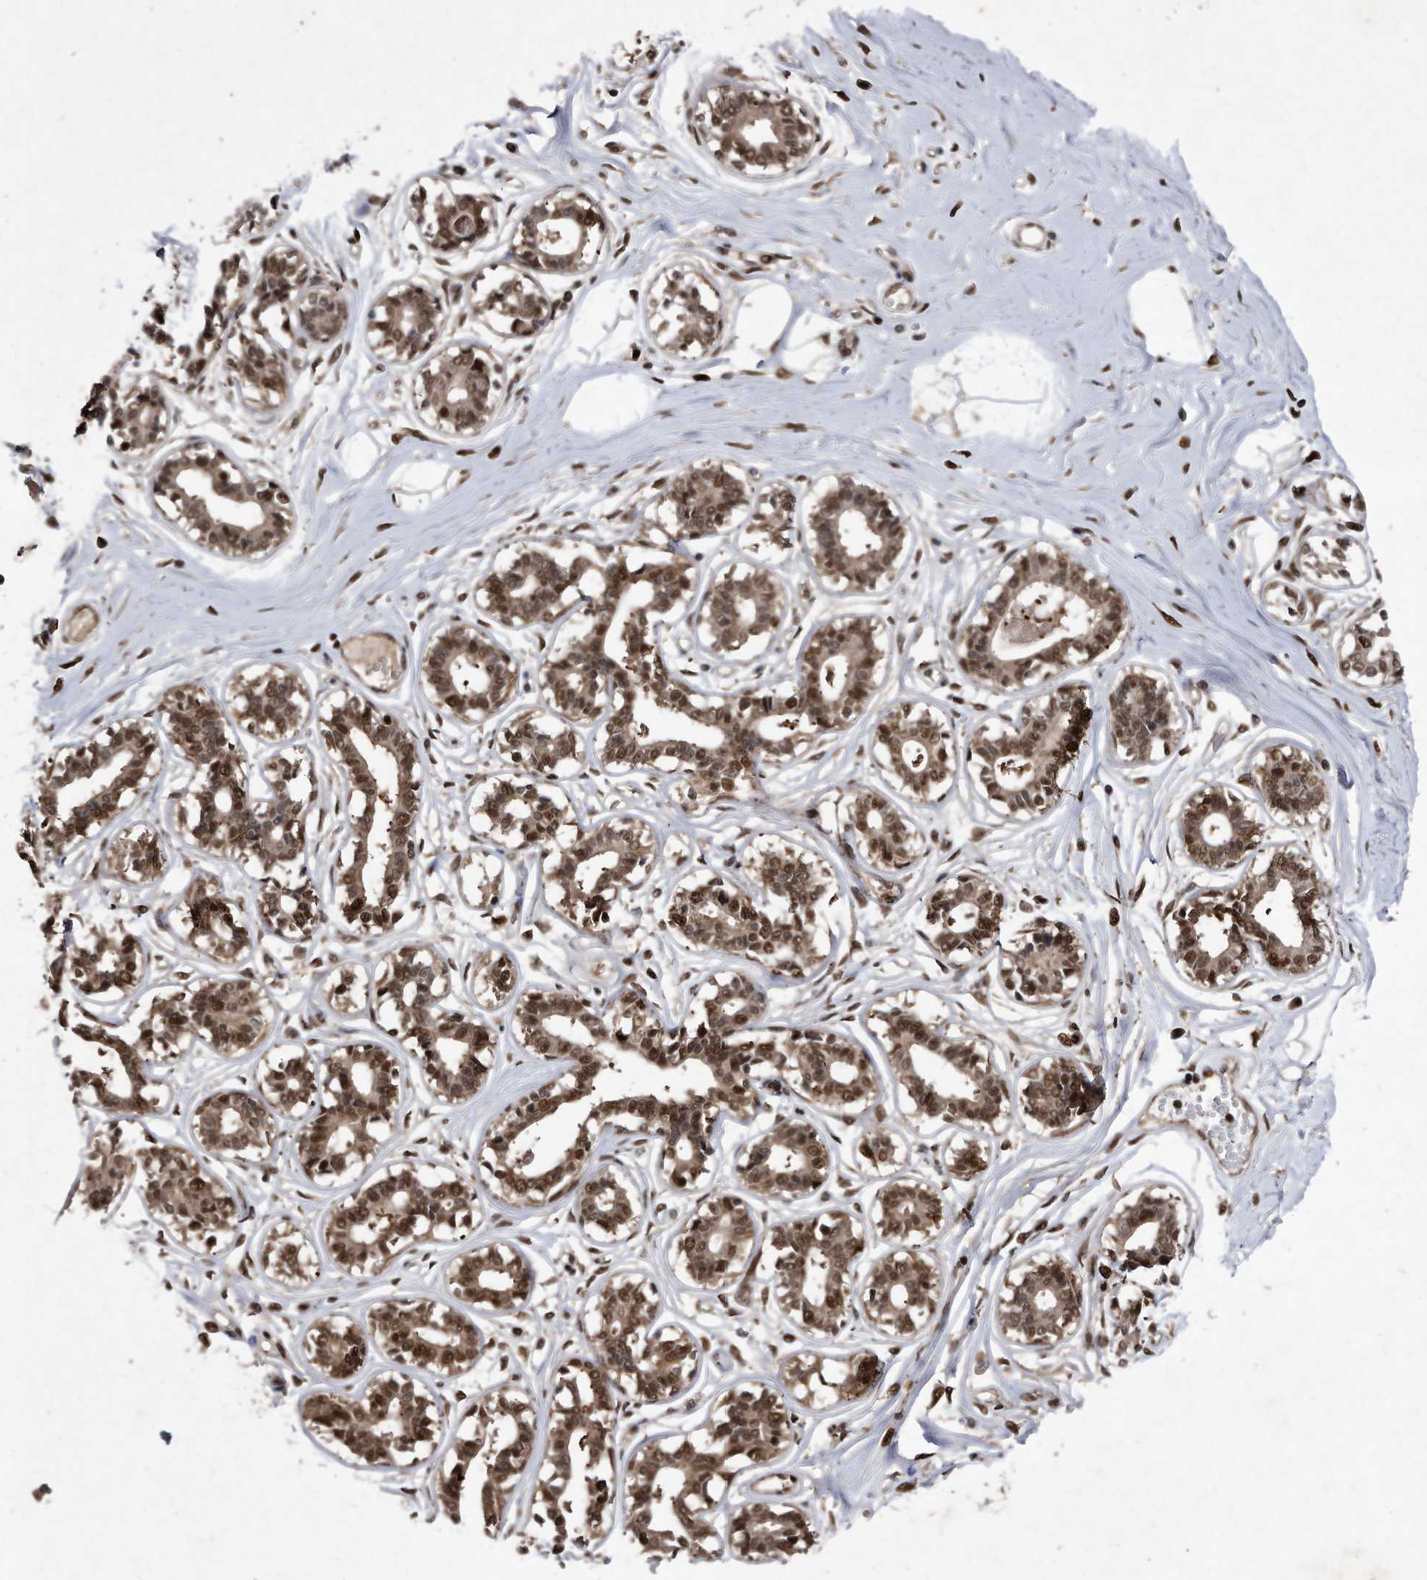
{"staining": {"intensity": "moderate", "quantity": ">75%", "location": "cytoplasmic/membranous,nuclear"}, "tissue": "breast", "cell_type": "Adipocytes", "image_type": "normal", "snomed": [{"axis": "morphology", "description": "Normal tissue, NOS"}, {"axis": "topography", "description": "Breast"}], "caption": "This micrograph demonstrates immunohistochemistry staining of benign human breast, with medium moderate cytoplasmic/membranous,nuclear expression in about >75% of adipocytes.", "gene": "RAD23B", "patient": {"sex": "female", "age": 45}}